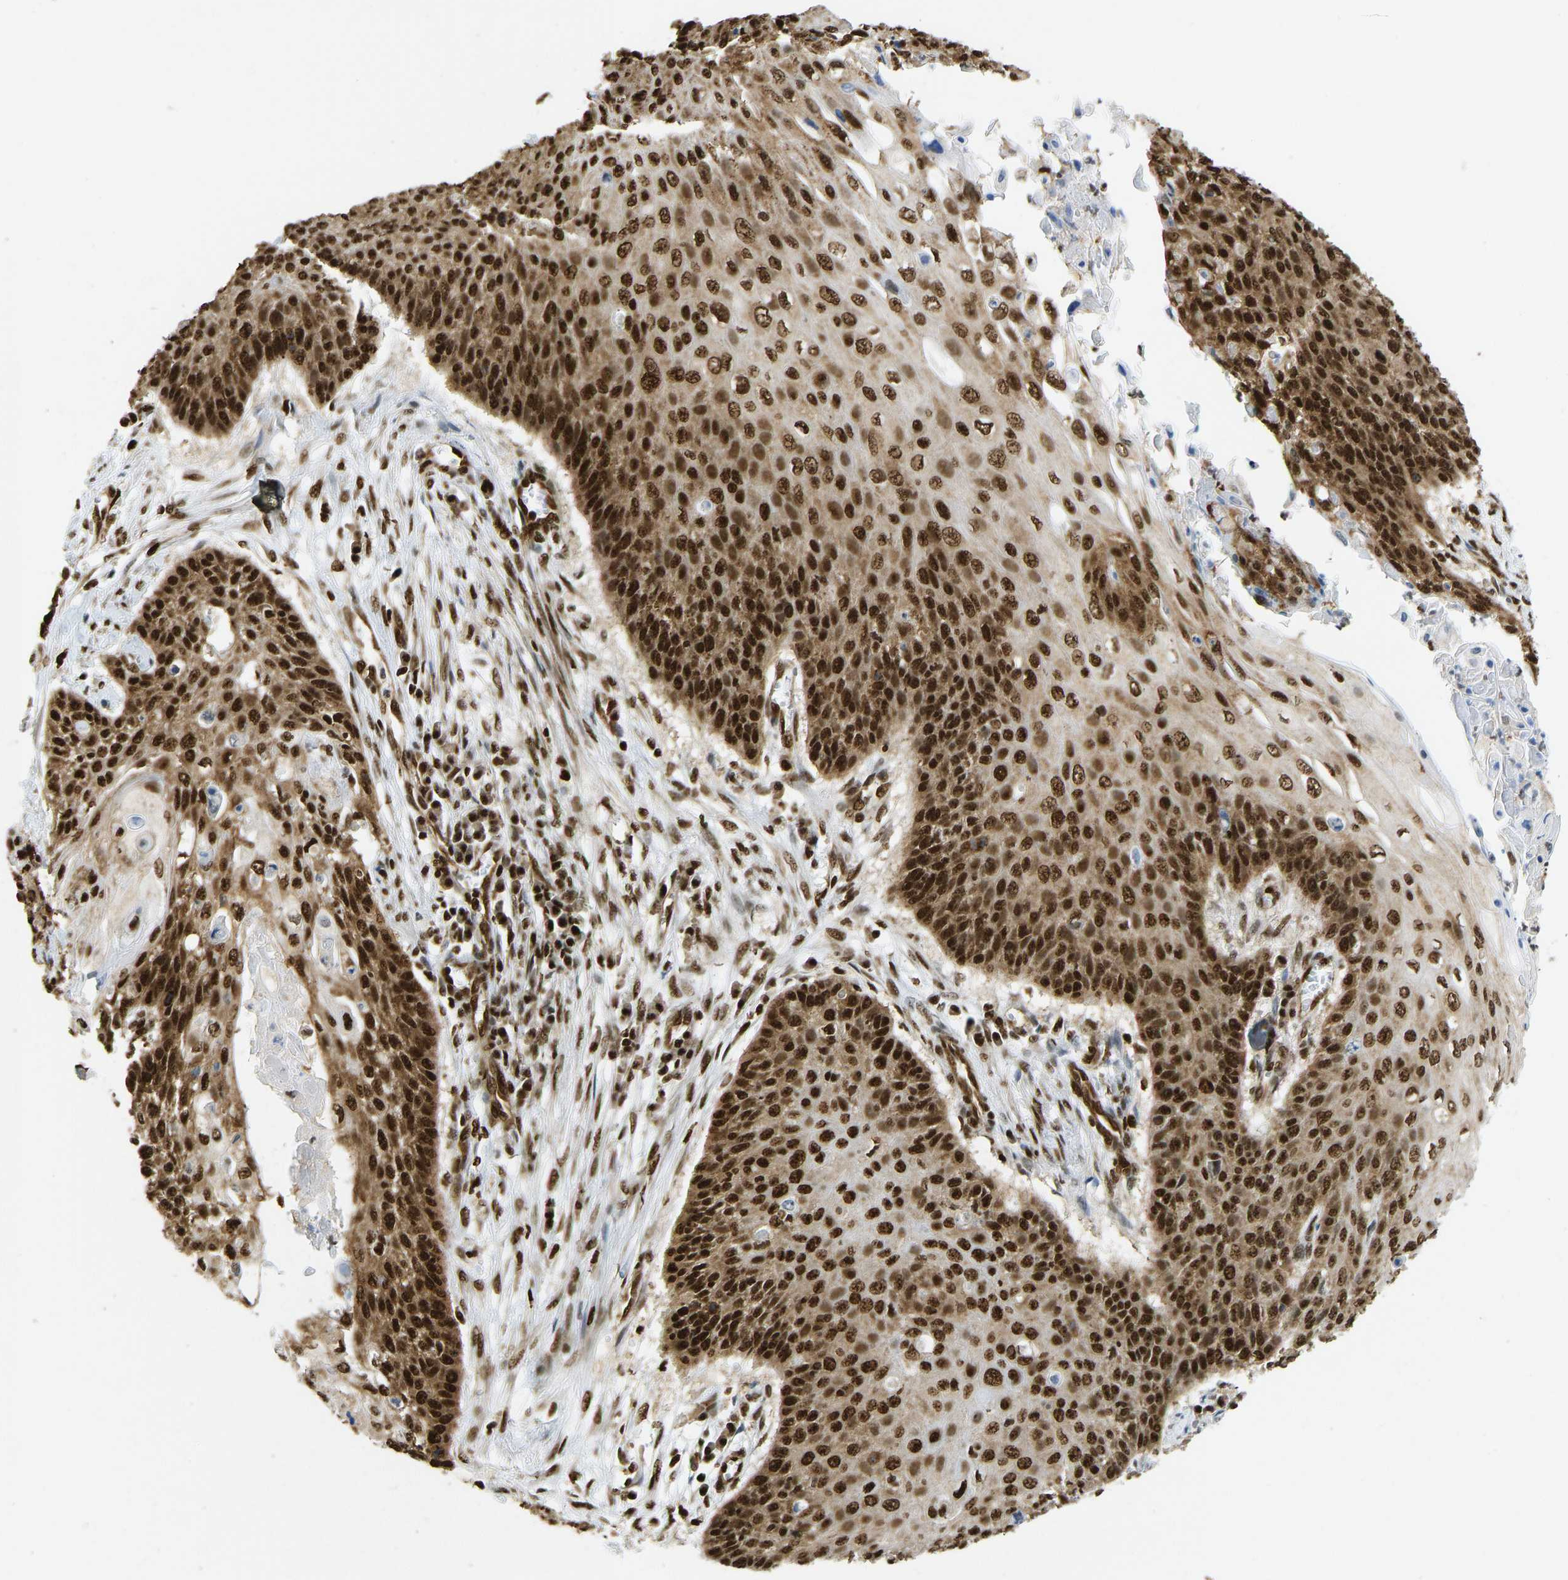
{"staining": {"intensity": "strong", "quantity": ">75%", "location": "cytoplasmic/membranous,nuclear"}, "tissue": "cervical cancer", "cell_type": "Tumor cells", "image_type": "cancer", "snomed": [{"axis": "morphology", "description": "Squamous cell carcinoma, NOS"}, {"axis": "topography", "description": "Cervix"}], "caption": "Human cervical squamous cell carcinoma stained with a protein marker shows strong staining in tumor cells.", "gene": "ZSCAN20", "patient": {"sex": "female", "age": 39}}